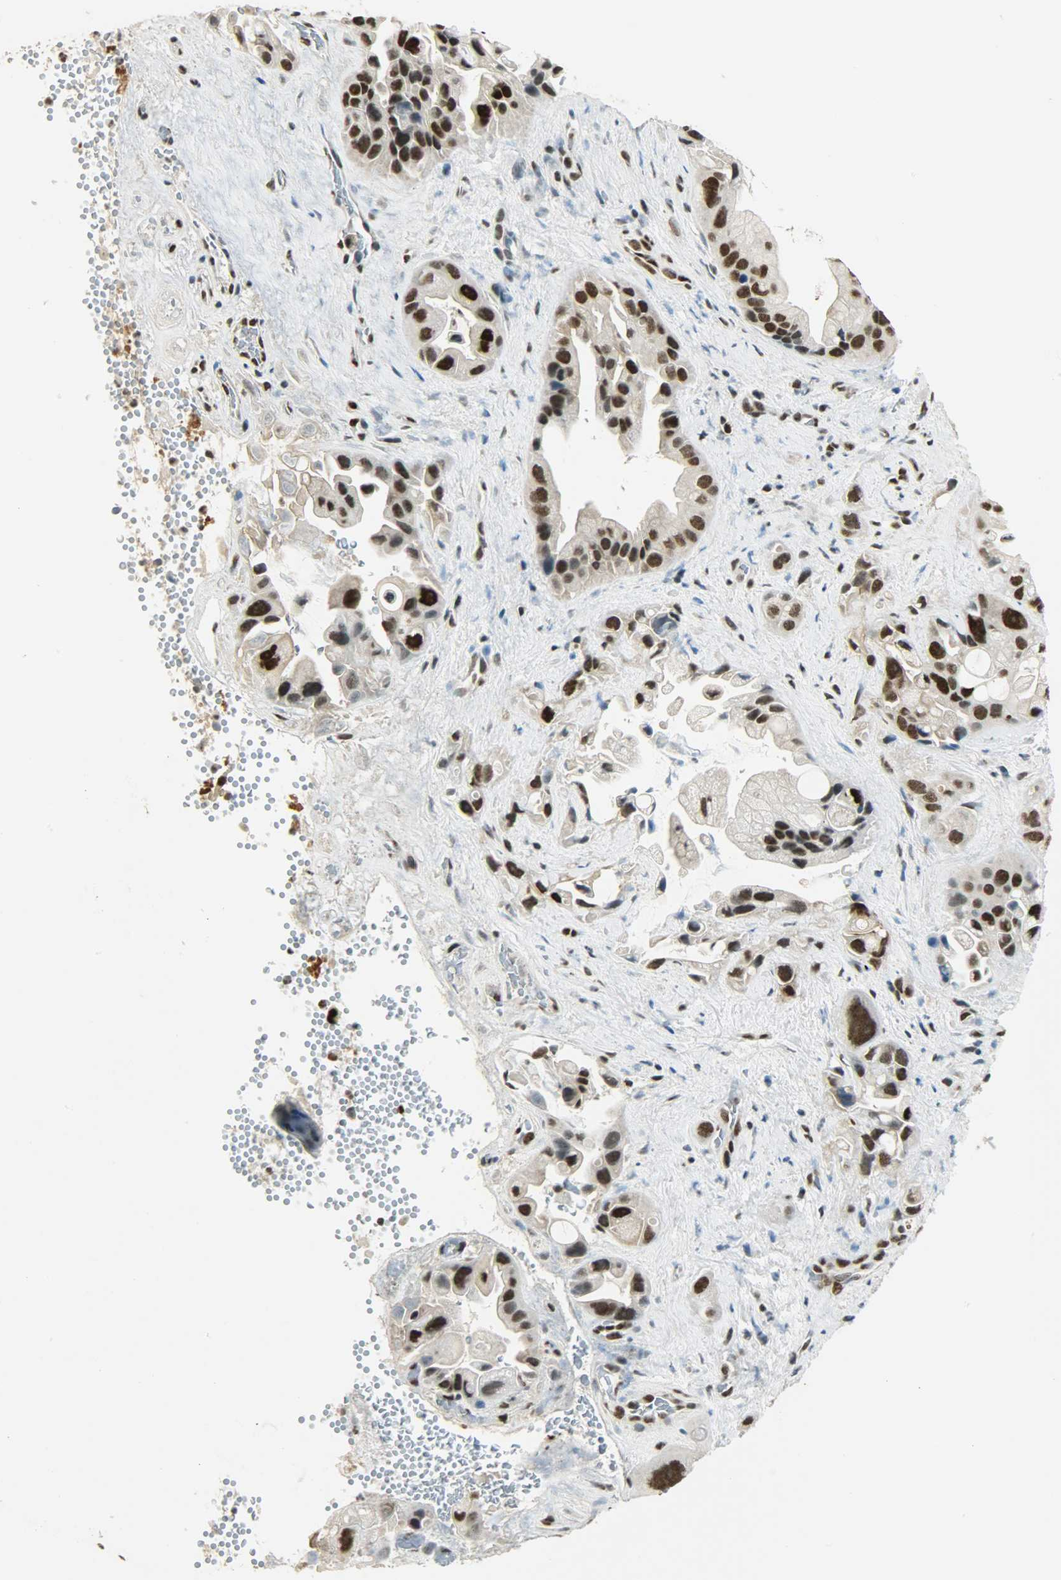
{"staining": {"intensity": "strong", "quantity": ">75%", "location": "nuclear"}, "tissue": "pancreatic cancer", "cell_type": "Tumor cells", "image_type": "cancer", "snomed": [{"axis": "morphology", "description": "Adenocarcinoma, NOS"}, {"axis": "topography", "description": "Pancreas"}], "caption": "Pancreatic cancer tissue displays strong nuclear positivity in approximately >75% of tumor cells, visualized by immunohistochemistry. (IHC, brightfield microscopy, high magnification).", "gene": "MYEF2", "patient": {"sex": "female", "age": 77}}